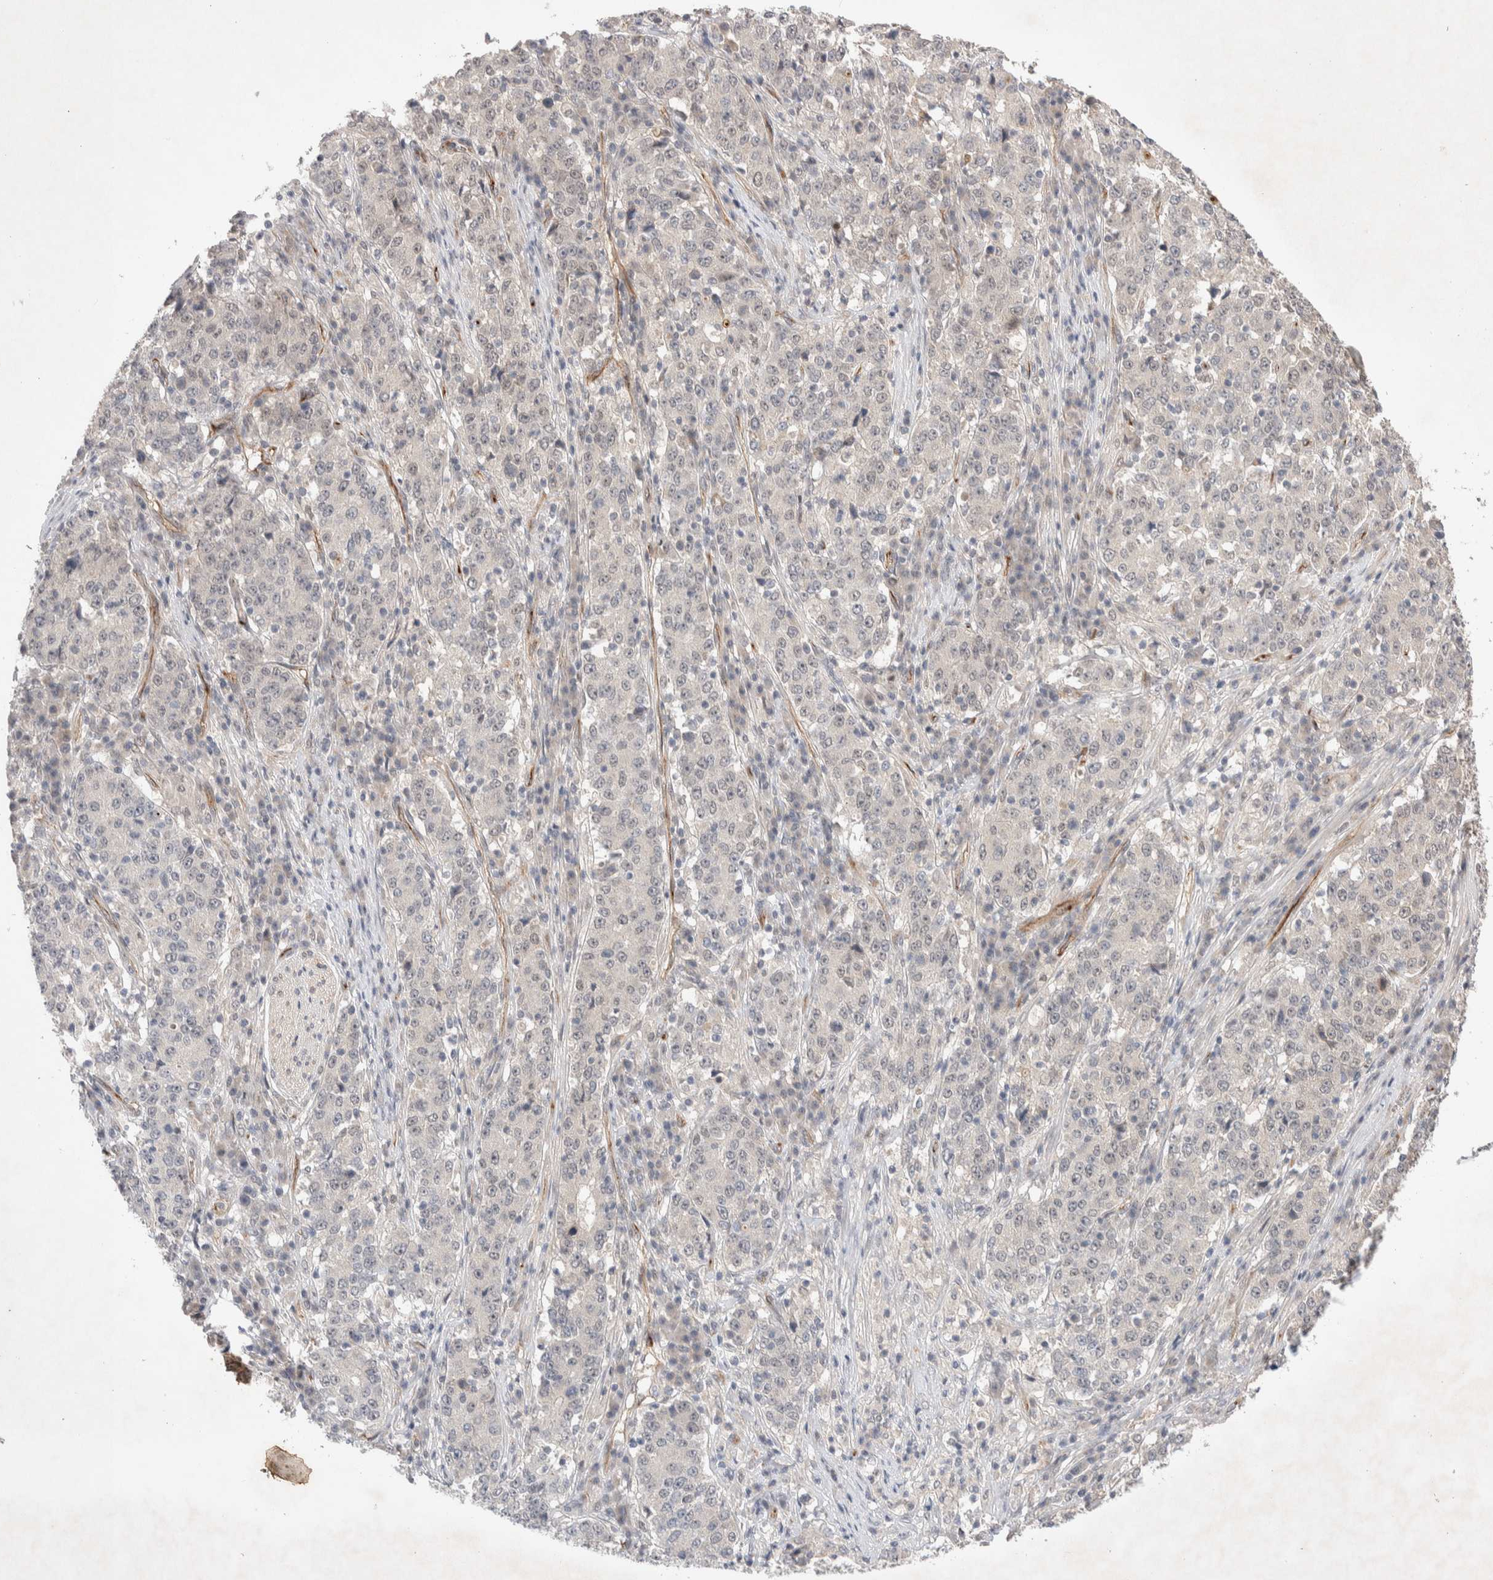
{"staining": {"intensity": "negative", "quantity": "none", "location": "none"}, "tissue": "stomach cancer", "cell_type": "Tumor cells", "image_type": "cancer", "snomed": [{"axis": "morphology", "description": "Adenocarcinoma, NOS"}, {"axis": "topography", "description": "Stomach"}], "caption": "Tumor cells are negative for protein expression in human stomach cancer (adenocarcinoma).", "gene": "ZNF704", "patient": {"sex": "male", "age": 59}}